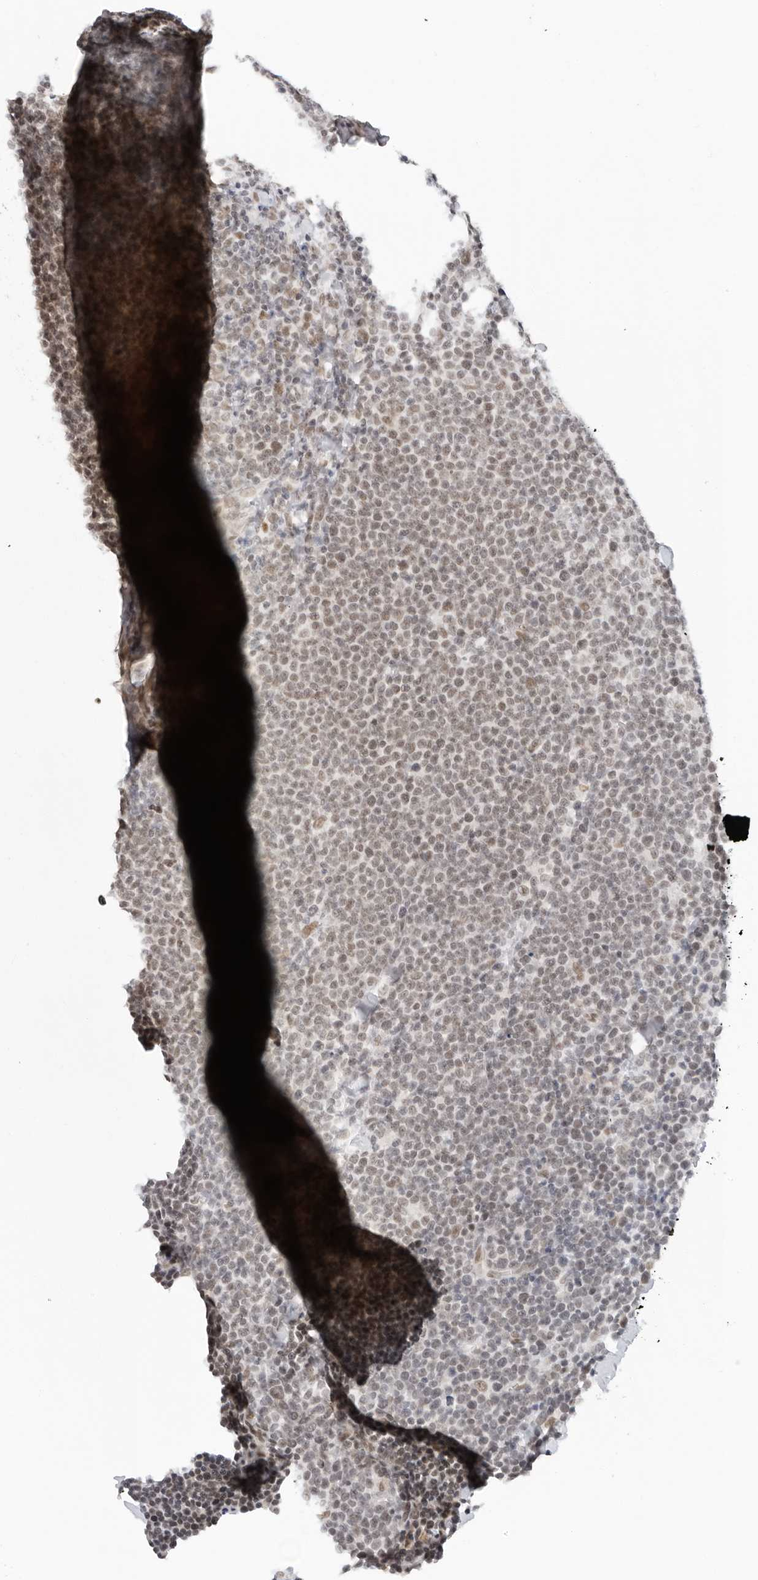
{"staining": {"intensity": "weak", "quantity": ">75%", "location": "nuclear"}, "tissue": "lymphoma", "cell_type": "Tumor cells", "image_type": "cancer", "snomed": [{"axis": "morphology", "description": "Malignant lymphoma, non-Hodgkin's type, High grade"}, {"axis": "topography", "description": "Lymph node"}], "caption": "Tumor cells display low levels of weak nuclear expression in about >75% of cells in human high-grade malignant lymphoma, non-Hodgkin's type.", "gene": "FOXK2", "patient": {"sex": "male", "age": 61}}